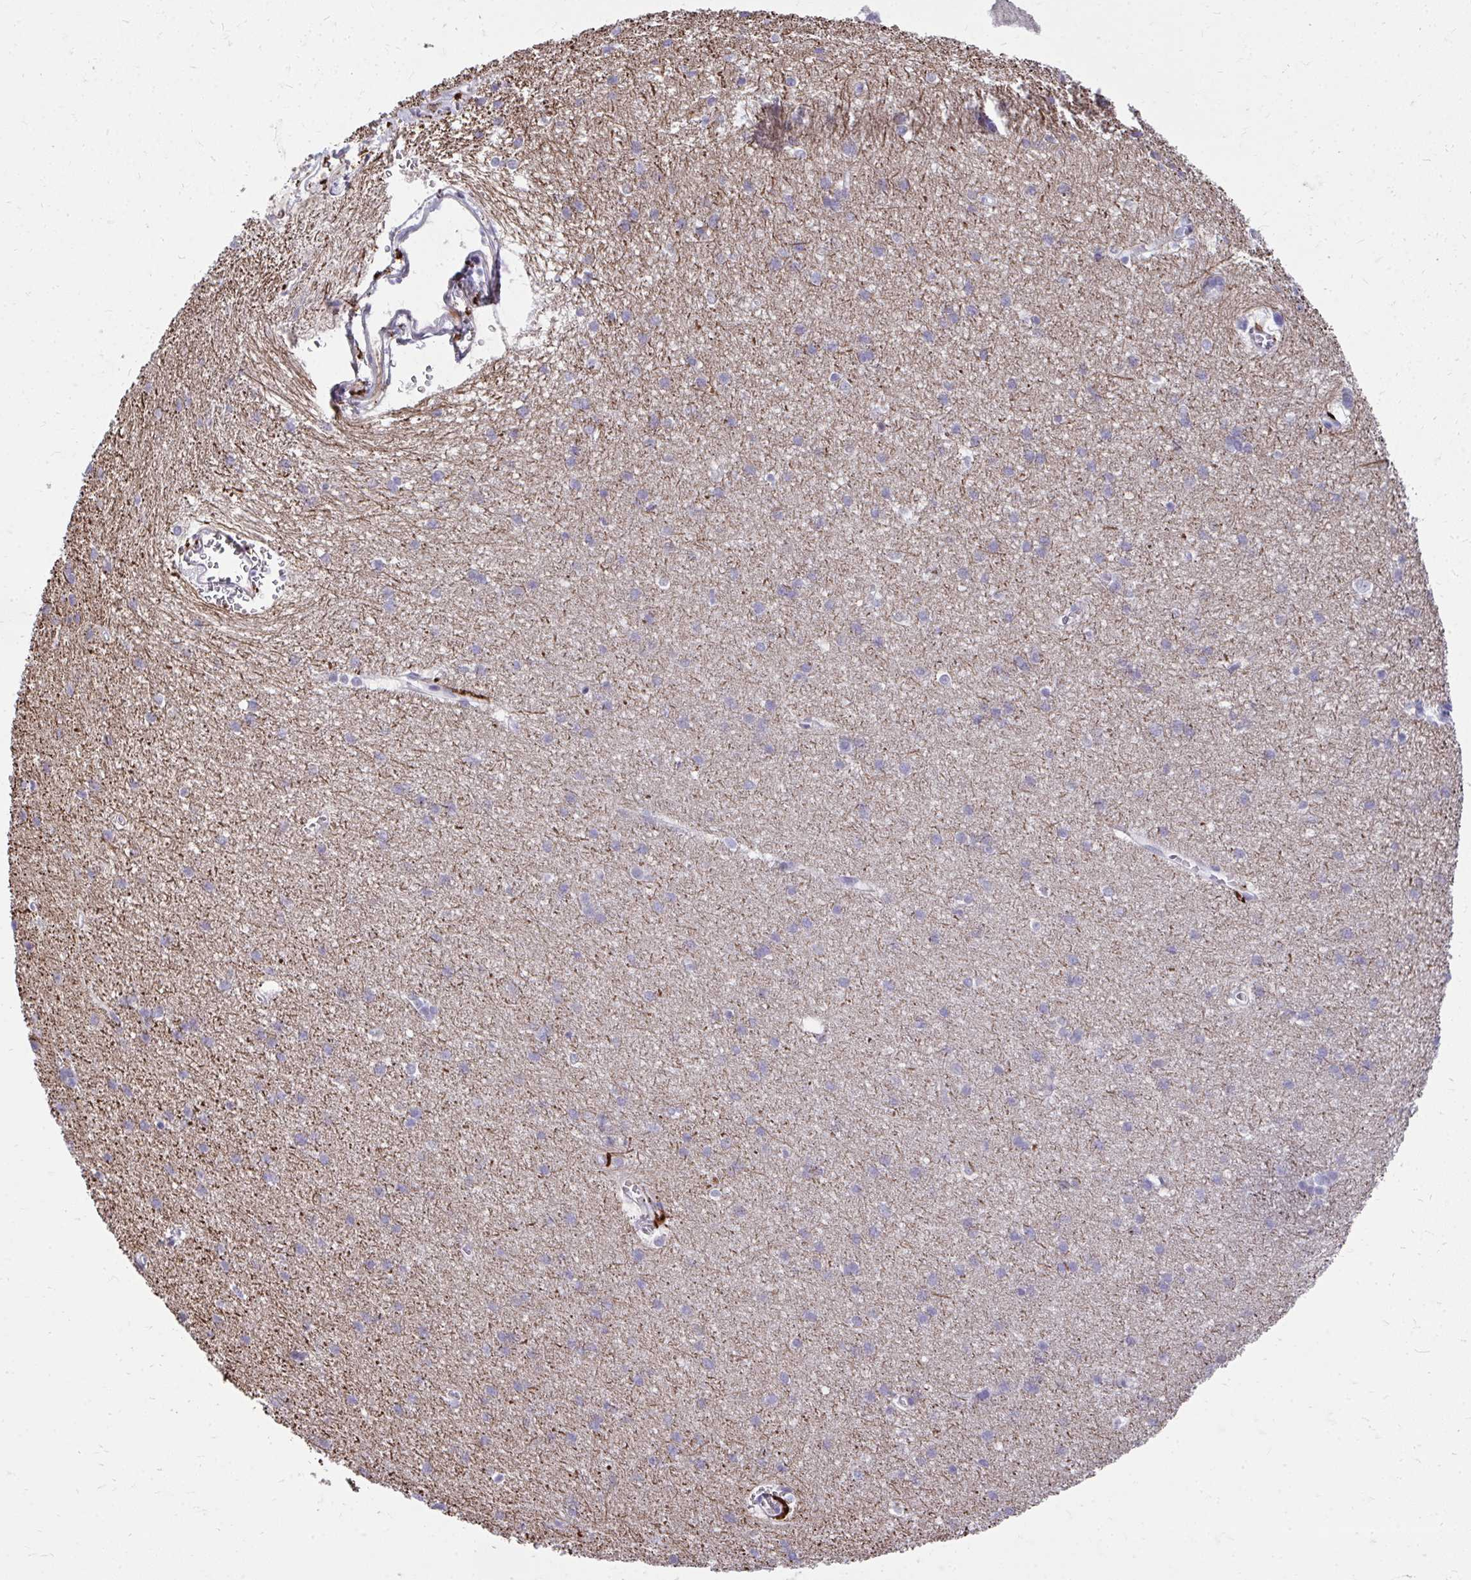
{"staining": {"intensity": "negative", "quantity": "none", "location": "none"}, "tissue": "cerebral cortex", "cell_type": "Endothelial cells", "image_type": "normal", "snomed": [{"axis": "morphology", "description": "Normal tissue, NOS"}, {"axis": "topography", "description": "Cerebral cortex"}], "caption": "An image of human cerebral cortex is negative for staining in endothelial cells. (DAB (3,3'-diaminobenzidine) IHC, high magnification).", "gene": "CD163", "patient": {"sex": "male", "age": 37}}